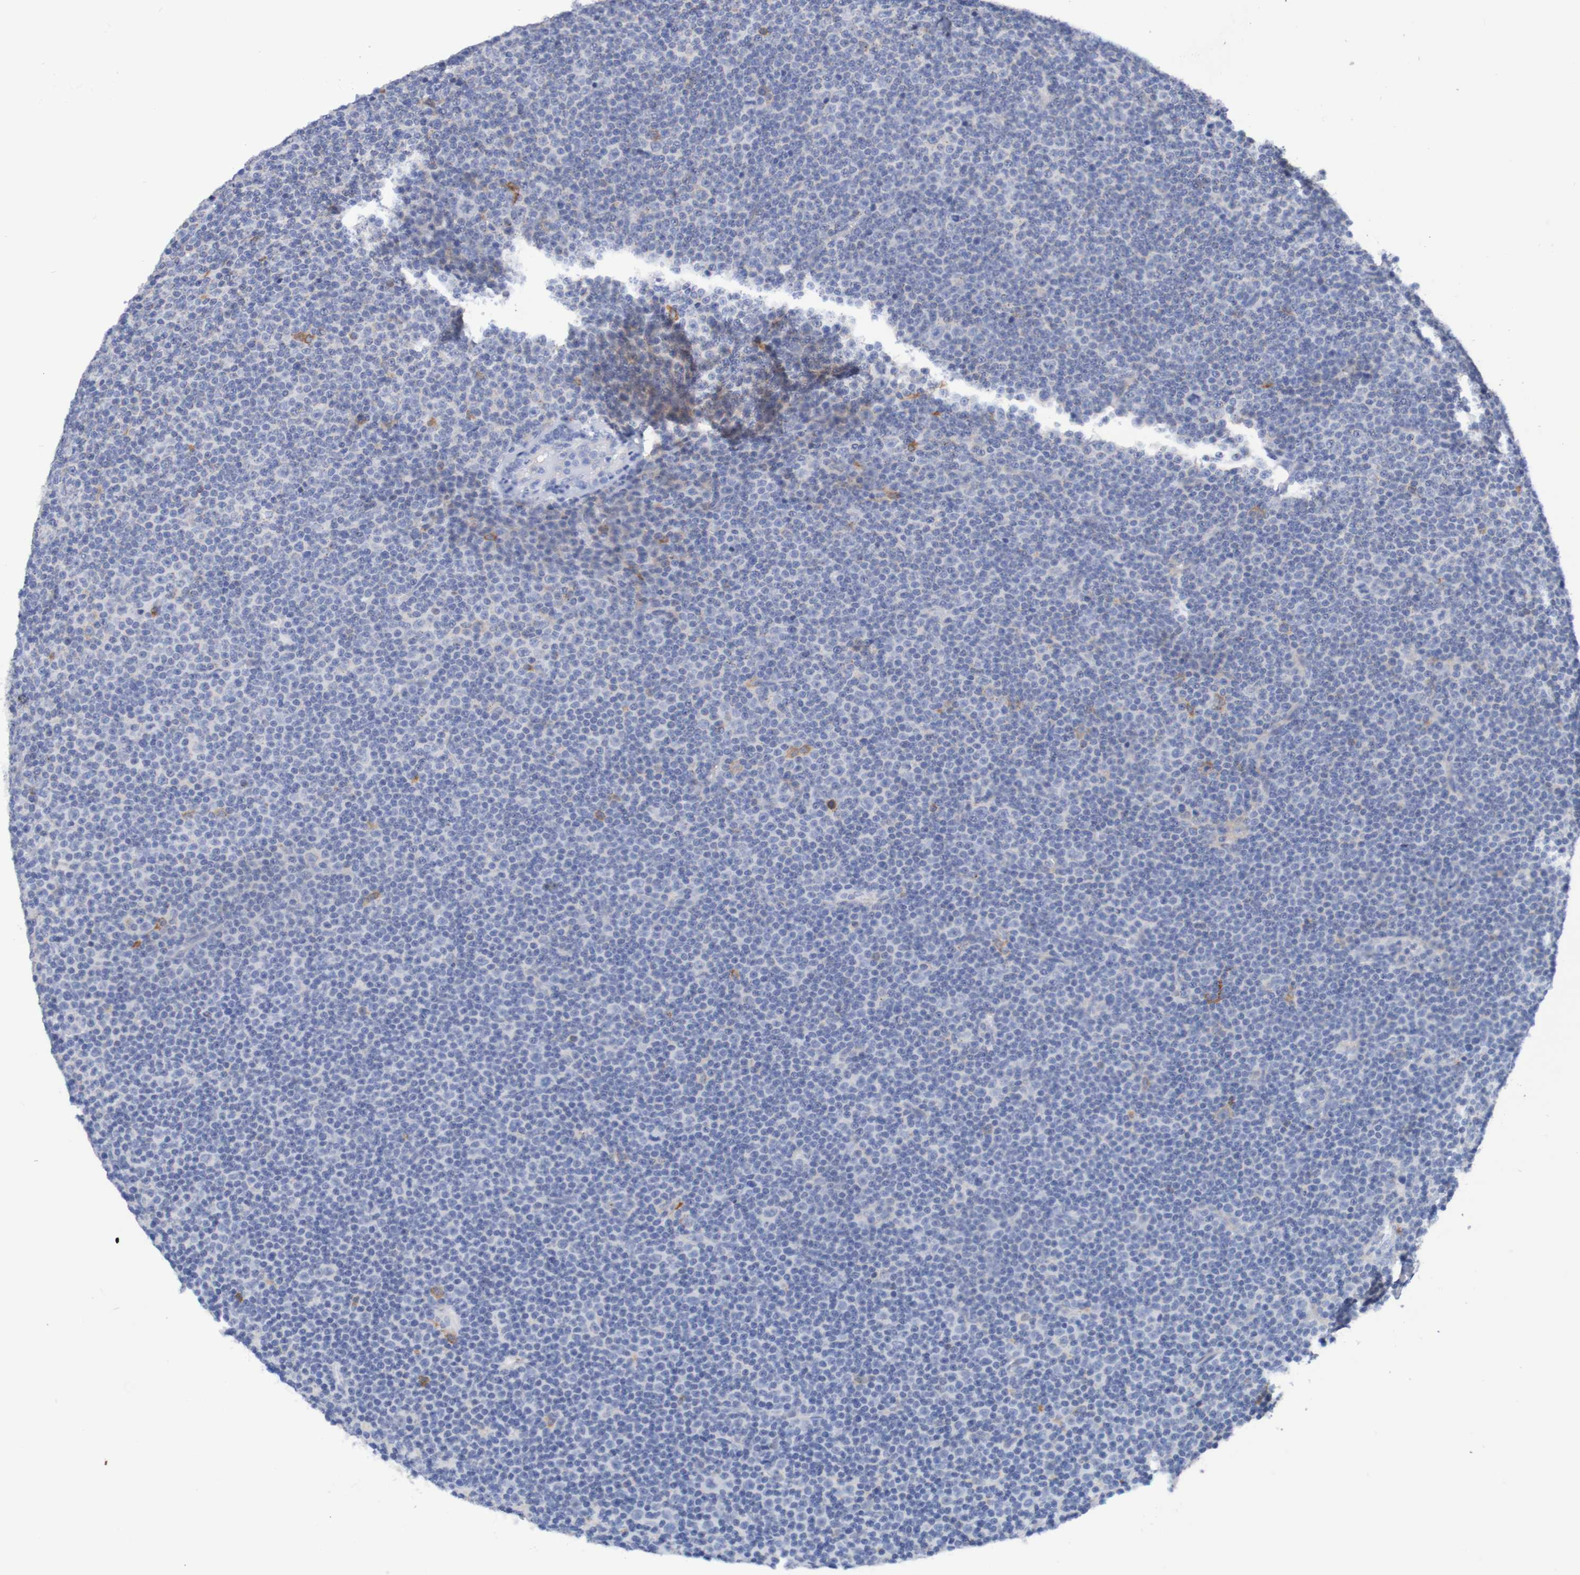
{"staining": {"intensity": "negative", "quantity": "none", "location": "none"}, "tissue": "lymphoma", "cell_type": "Tumor cells", "image_type": "cancer", "snomed": [{"axis": "morphology", "description": "Malignant lymphoma, non-Hodgkin's type, Low grade"}, {"axis": "topography", "description": "Lymph node"}], "caption": "Immunohistochemistry of lymphoma shows no positivity in tumor cells.", "gene": "SEZ6", "patient": {"sex": "female", "age": 67}}